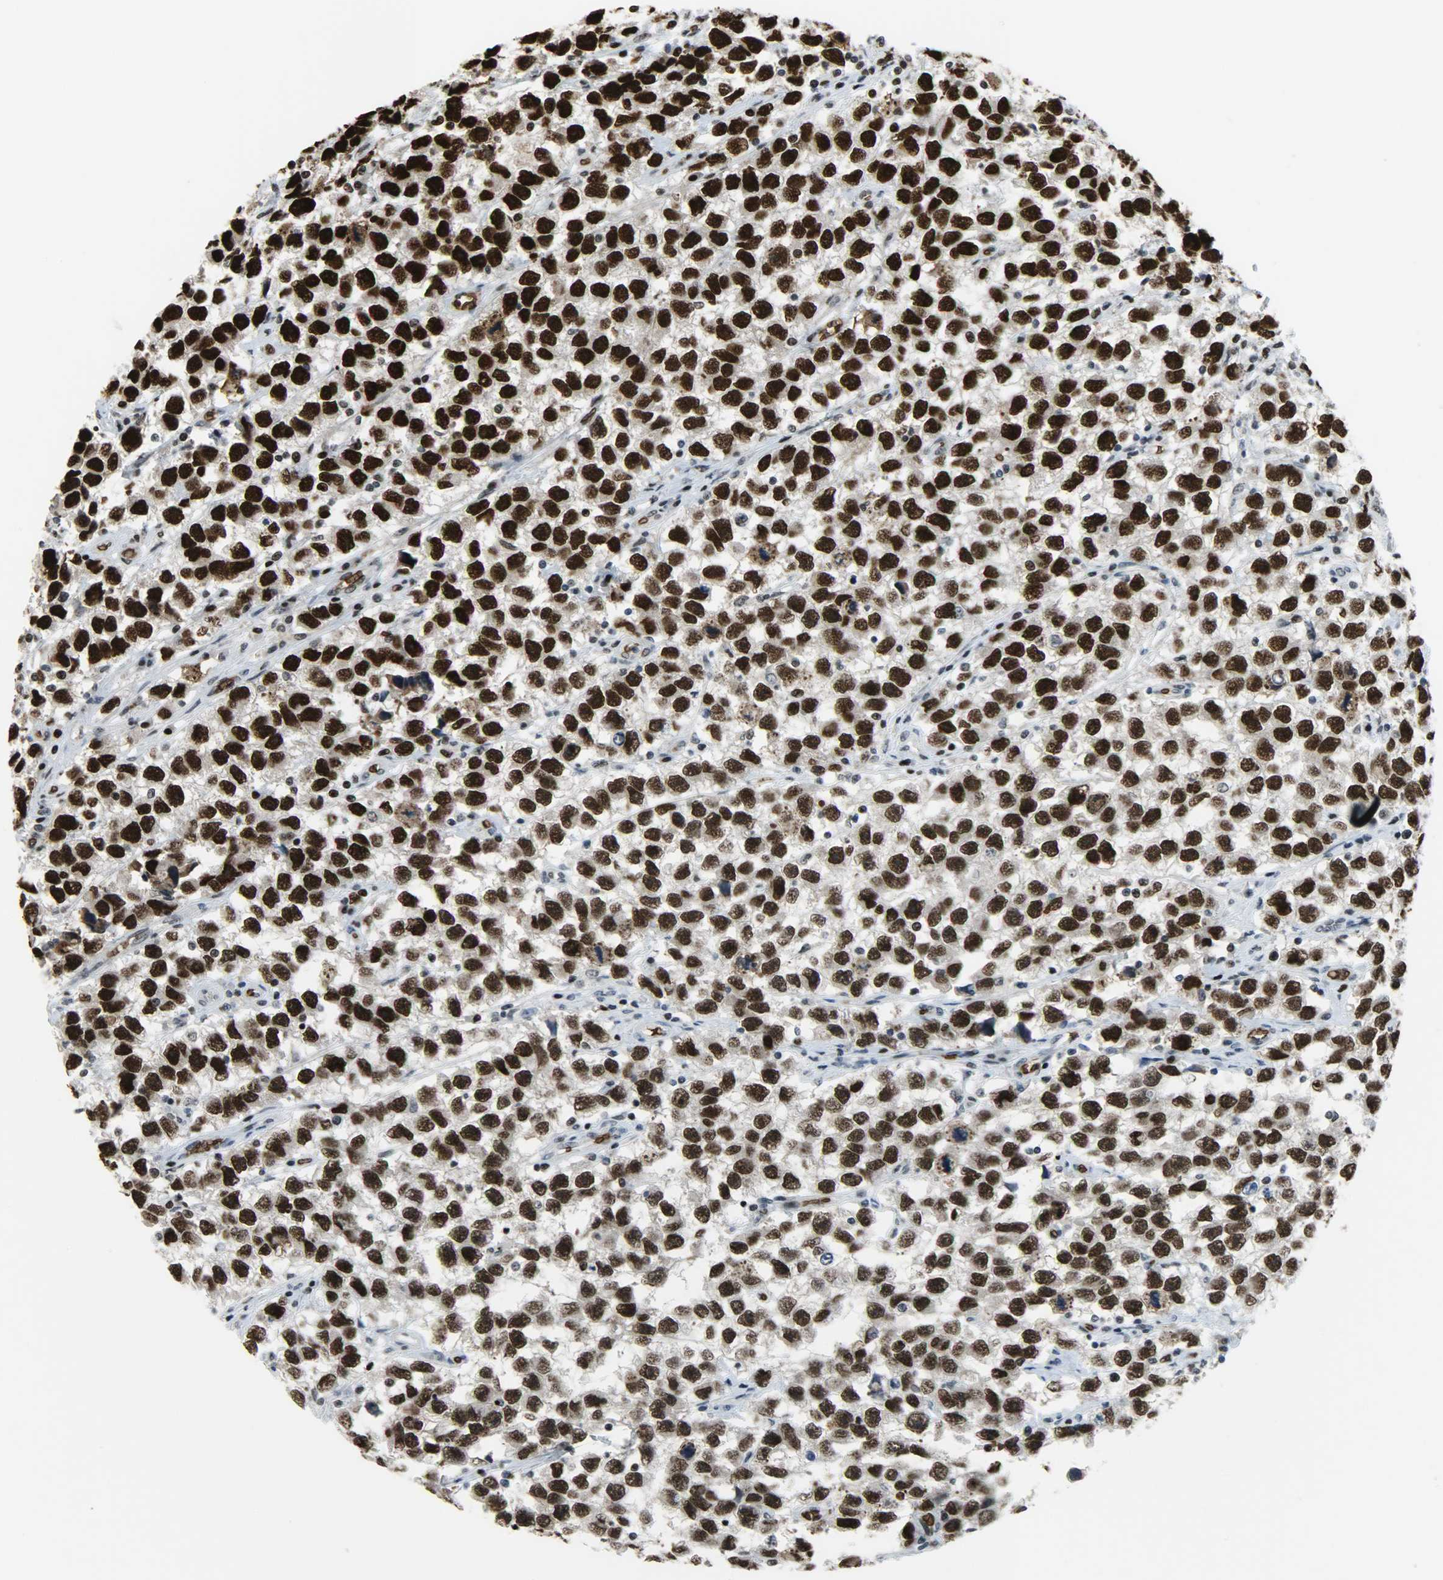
{"staining": {"intensity": "strong", "quantity": ">75%", "location": "nuclear"}, "tissue": "testis cancer", "cell_type": "Tumor cells", "image_type": "cancer", "snomed": [{"axis": "morphology", "description": "Seminoma, NOS"}, {"axis": "topography", "description": "Testis"}], "caption": "A brown stain highlights strong nuclear expression of a protein in human testis seminoma tumor cells.", "gene": "SNAI1", "patient": {"sex": "male", "age": 33}}